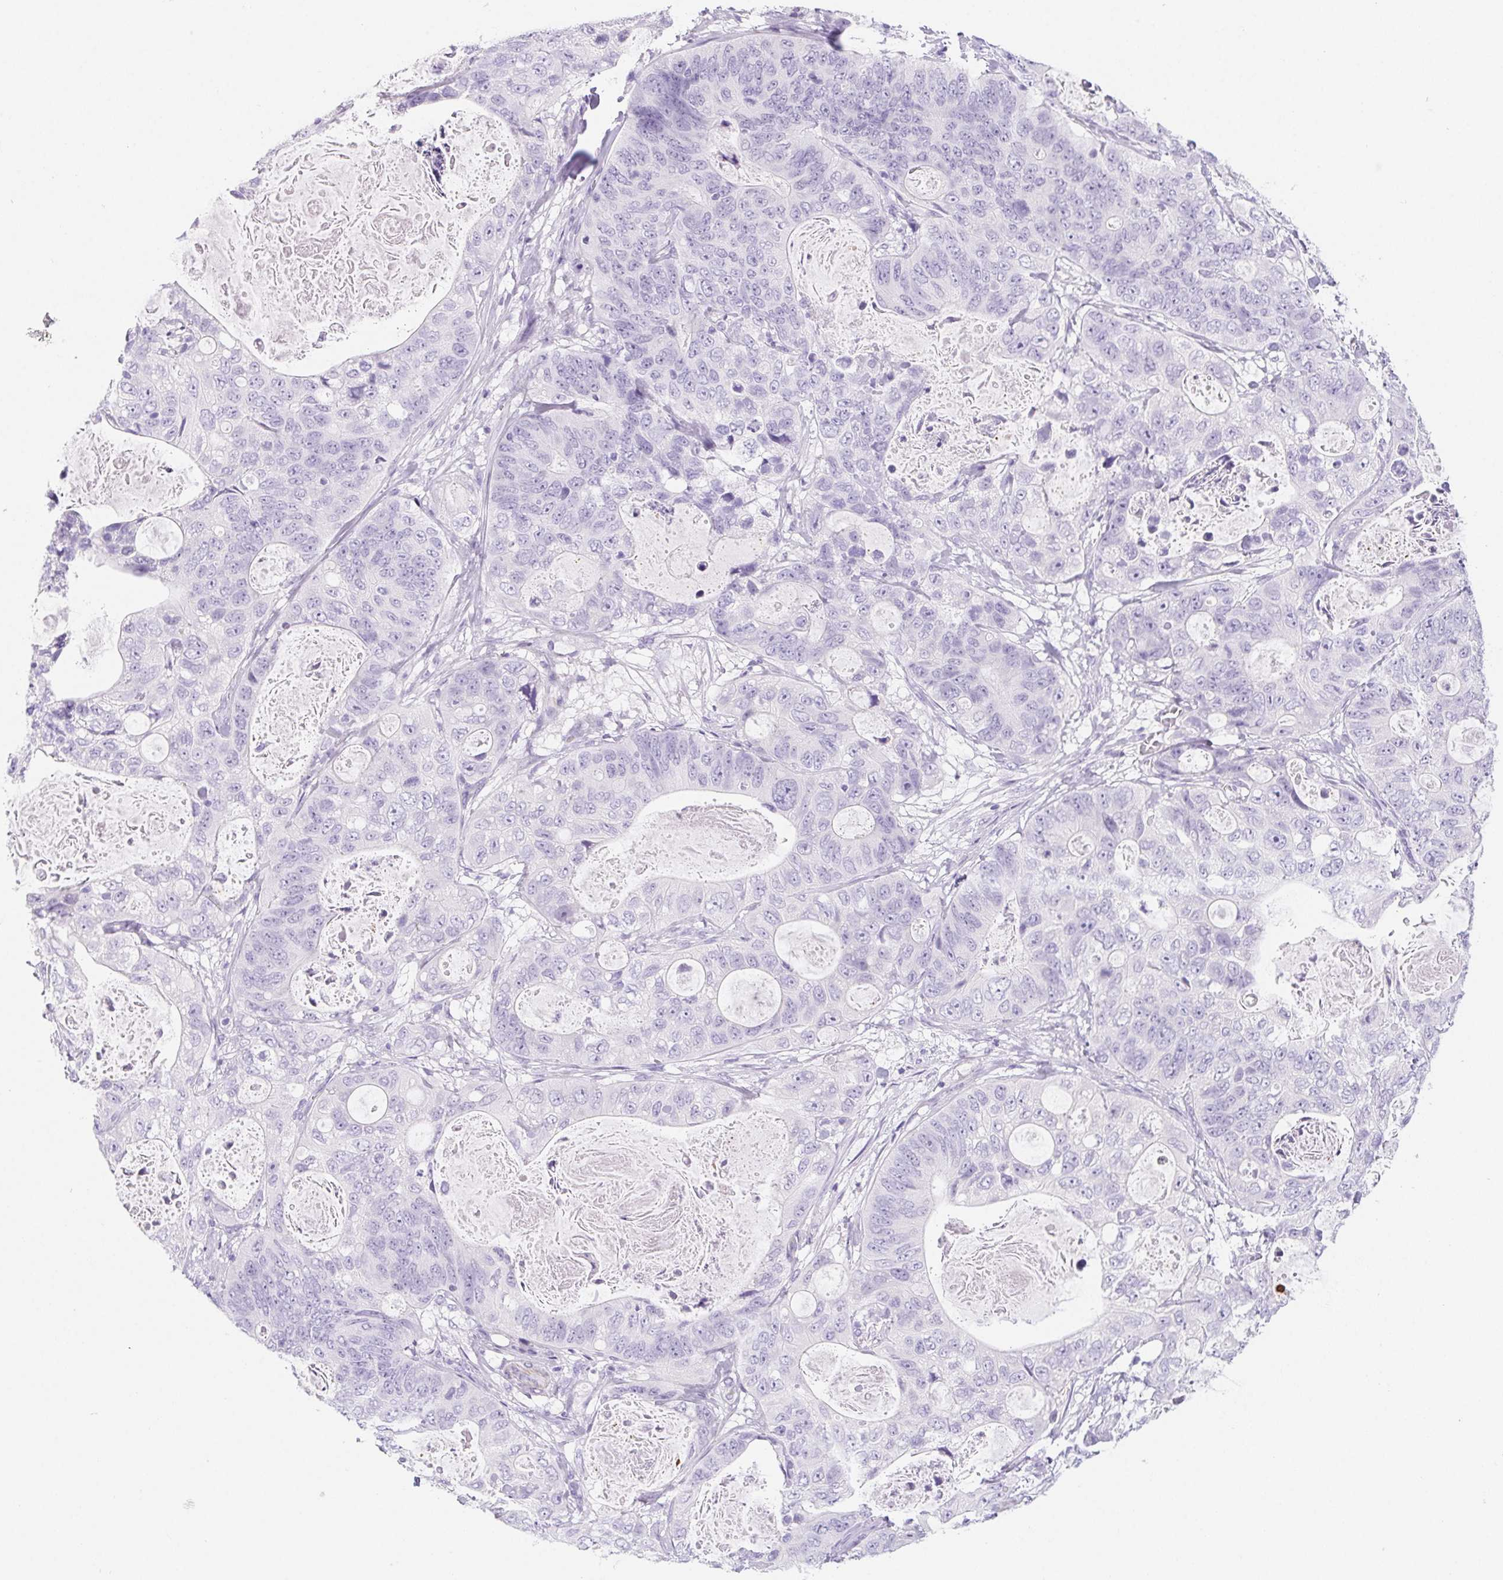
{"staining": {"intensity": "negative", "quantity": "none", "location": "none"}, "tissue": "stomach cancer", "cell_type": "Tumor cells", "image_type": "cancer", "snomed": [{"axis": "morphology", "description": "Normal tissue, NOS"}, {"axis": "morphology", "description": "Adenocarcinoma, NOS"}, {"axis": "topography", "description": "Stomach"}], "caption": "This is an IHC photomicrograph of human adenocarcinoma (stomach). There is no positivity in tumor cells.", "gene": "CYP21A2", "patient": {"sex": "female", "age": 89}}